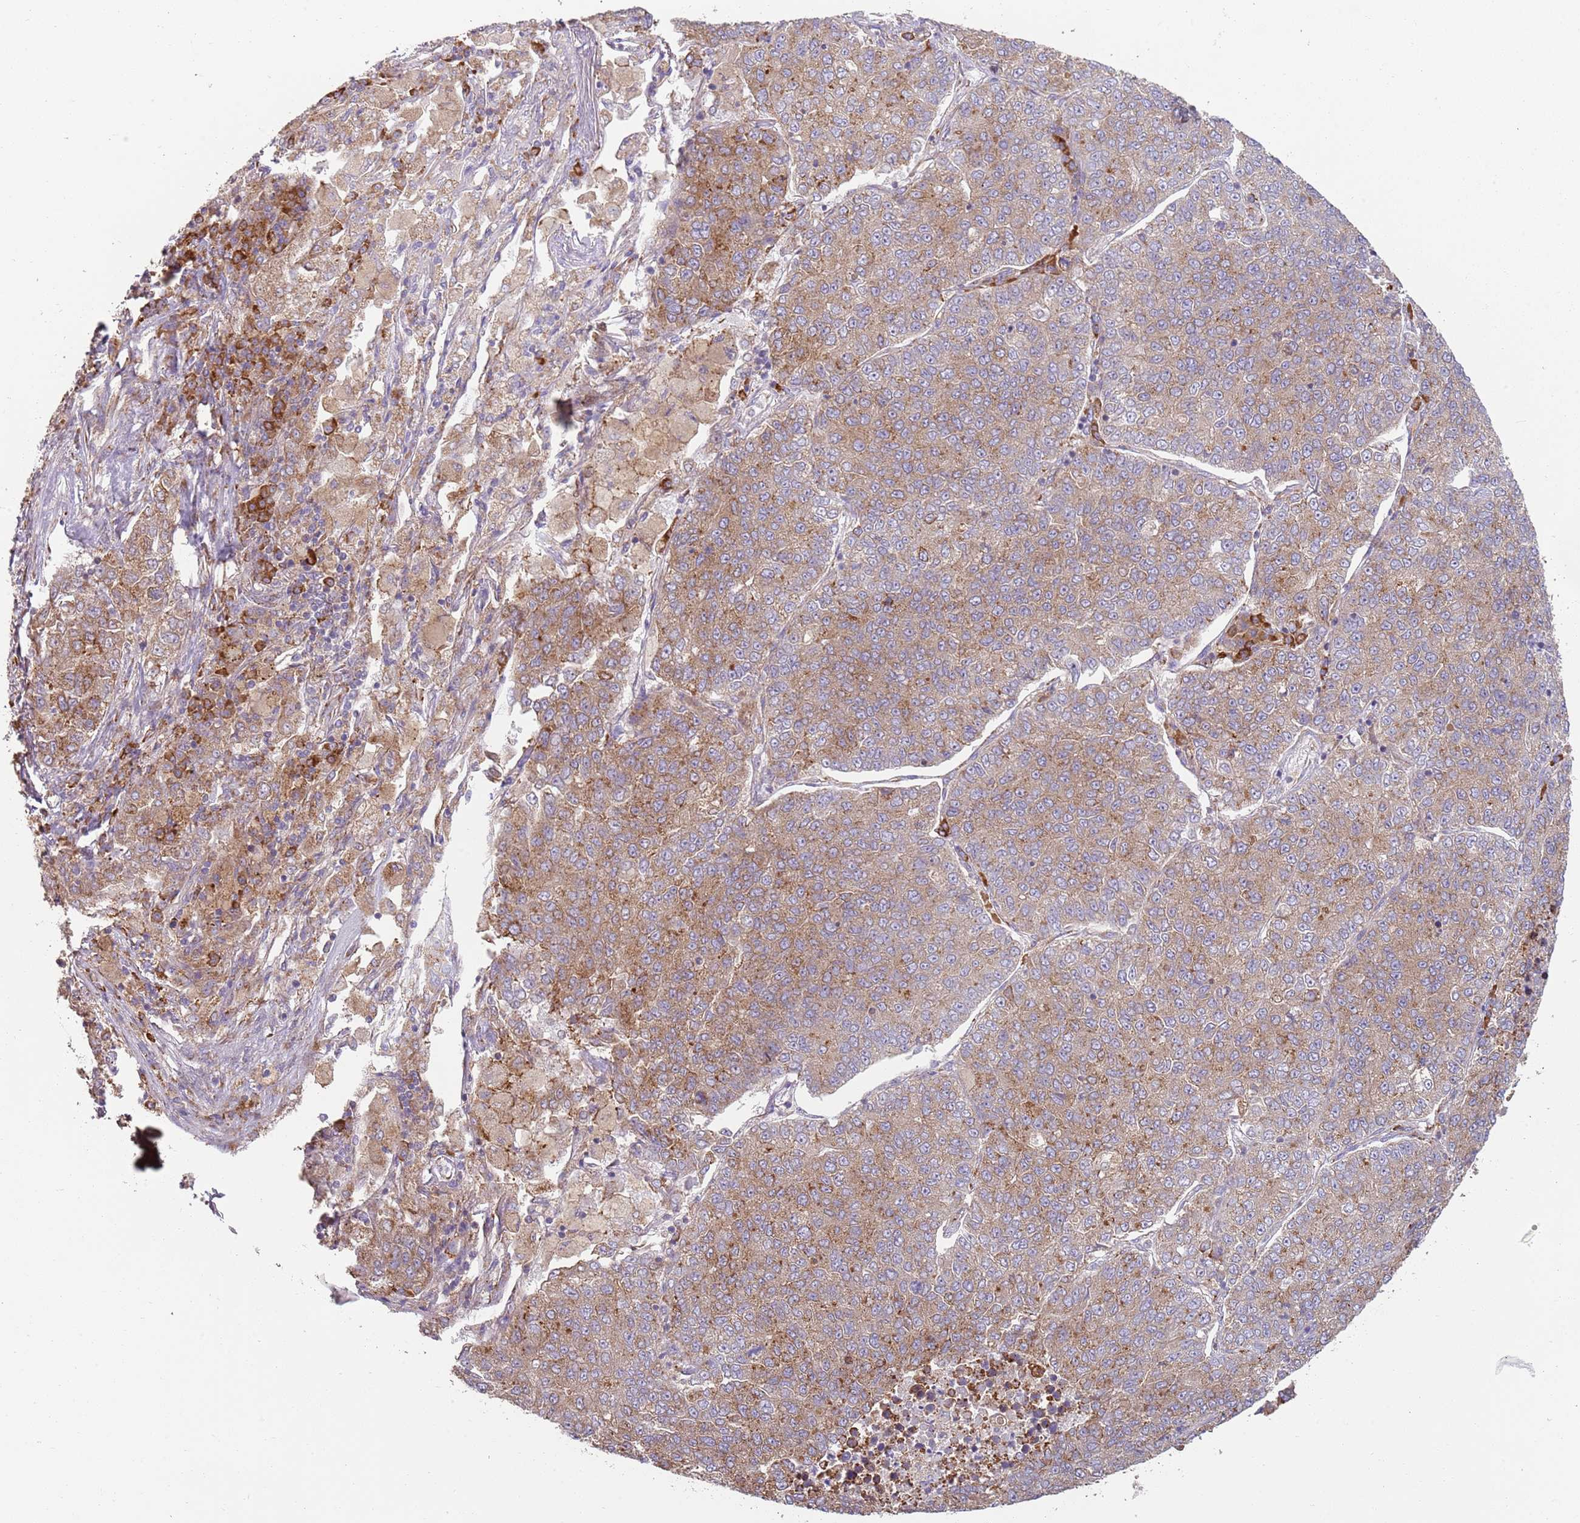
{"staining": {"intensity": "moderate", "quantity": ">75%", "location": "cytoplasmic/membranous"}, "tissue": "lung cancer", "cell_type": "Tumor cells", "image_type": "cancer", "snomed": [{"axis": "morphology", "description": "Adenocarcinoma, NOS"}, {"axis": "topography", "description": "Lung"}], "caption": "About >75% of tumor cells in human lung cancer (adenocarcinoma) exhibit moderate cytoplasmic/membranous protein expression as visualized by brown immunohistochemical staining.", "gene": "SPATA2", "patient": {"sex": "male", "age": 49}}